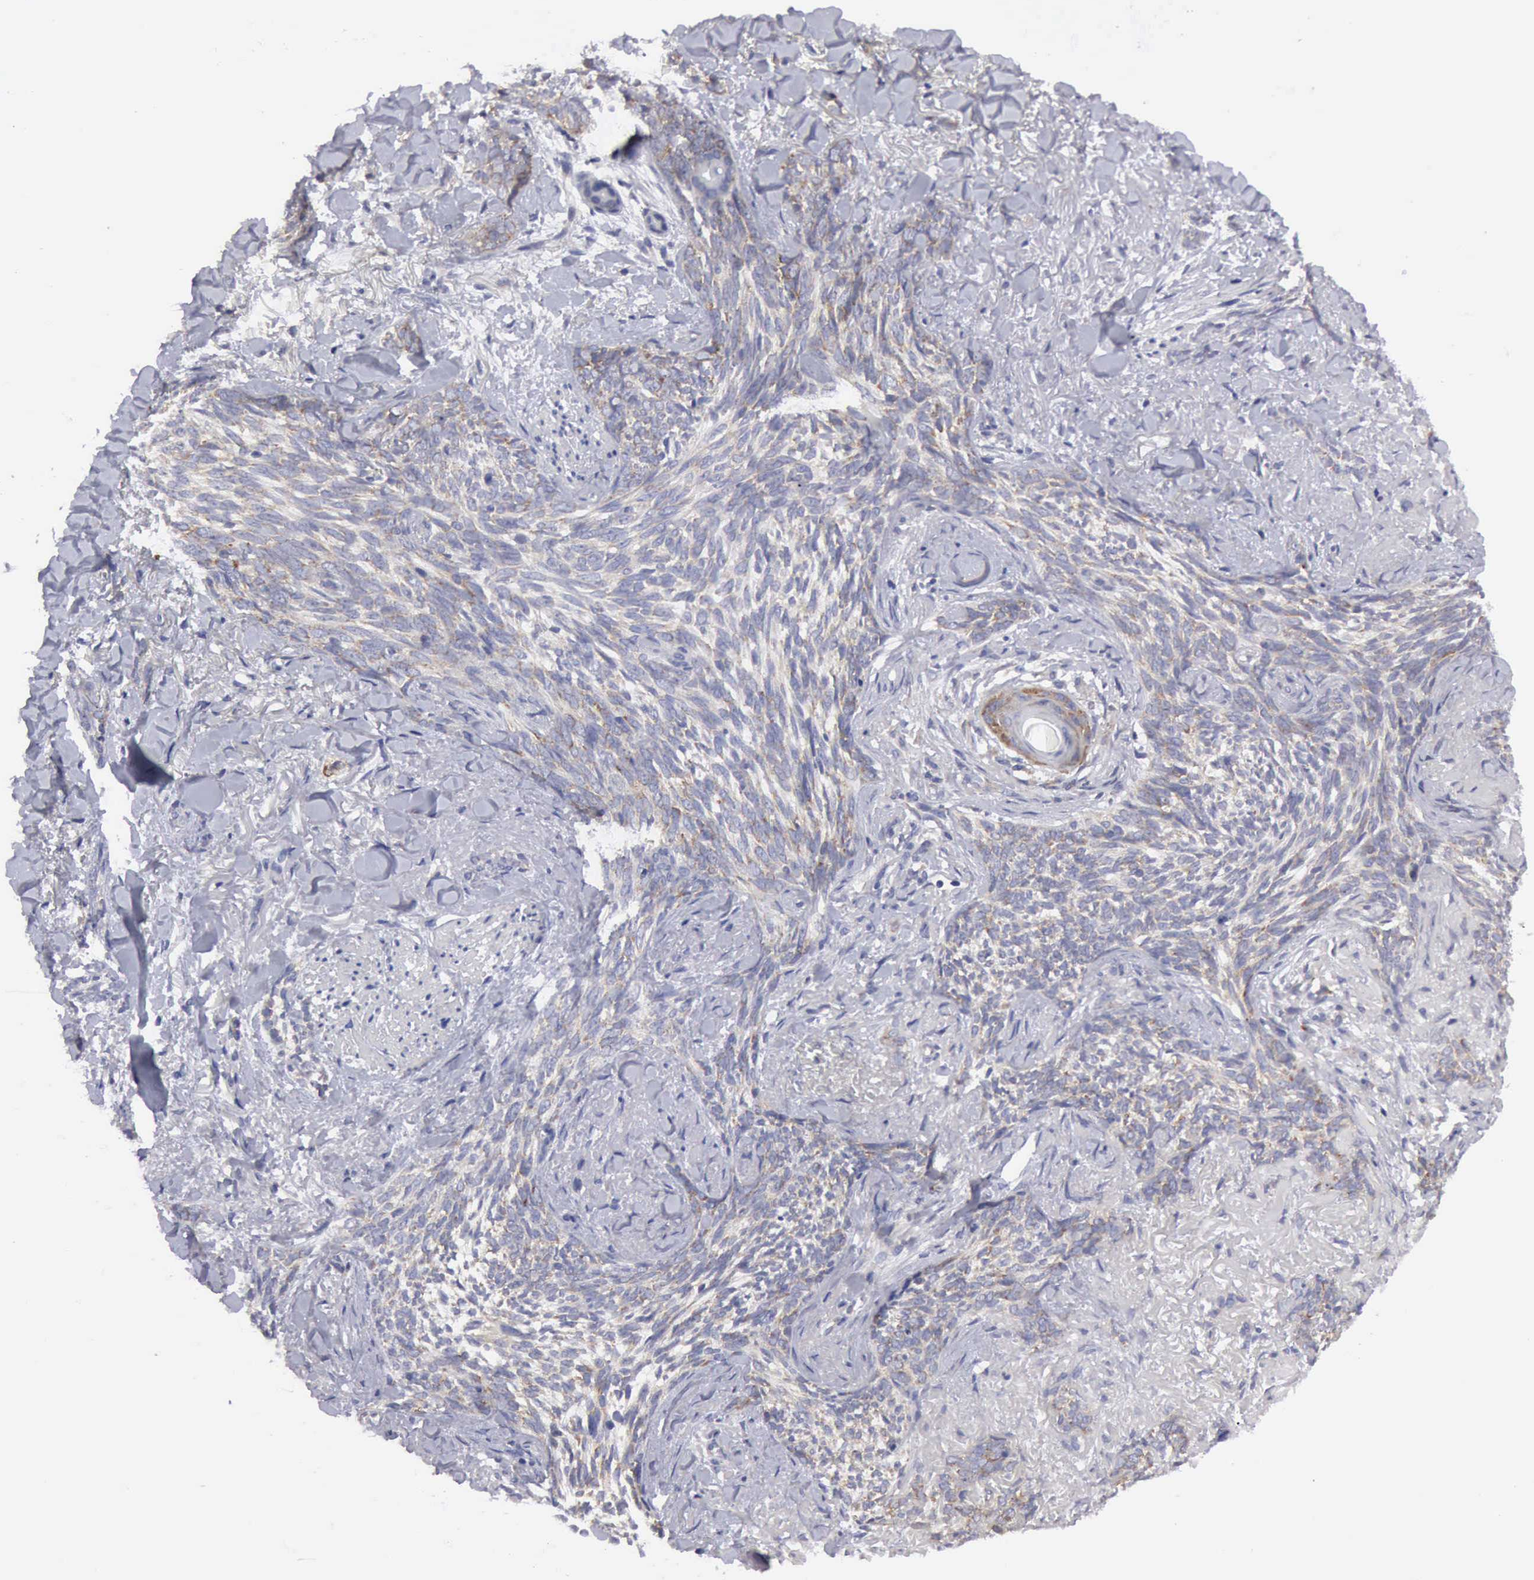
{"staining": {"intensity": "moderate", "quantity": "<25%", "location": "cytoplasmic/membranous"}, "tissue": "skin cancer", "cell_type": "Tumor cells", "image_type": "cancer", "snomed": [{"axis": "morphology", "description": "Basal cell carcinoma"}, {"axis": "topography", "description": "Skin"}], "caption": "Brown immunohistochemical staining in basal cell carcinoma (skin) exhibits moderate cytoplasmic/membranous expression in approximately <25% of tumor cells.", "gene": "TXLNG", "patient": {"sex": "female", "age": 81}}